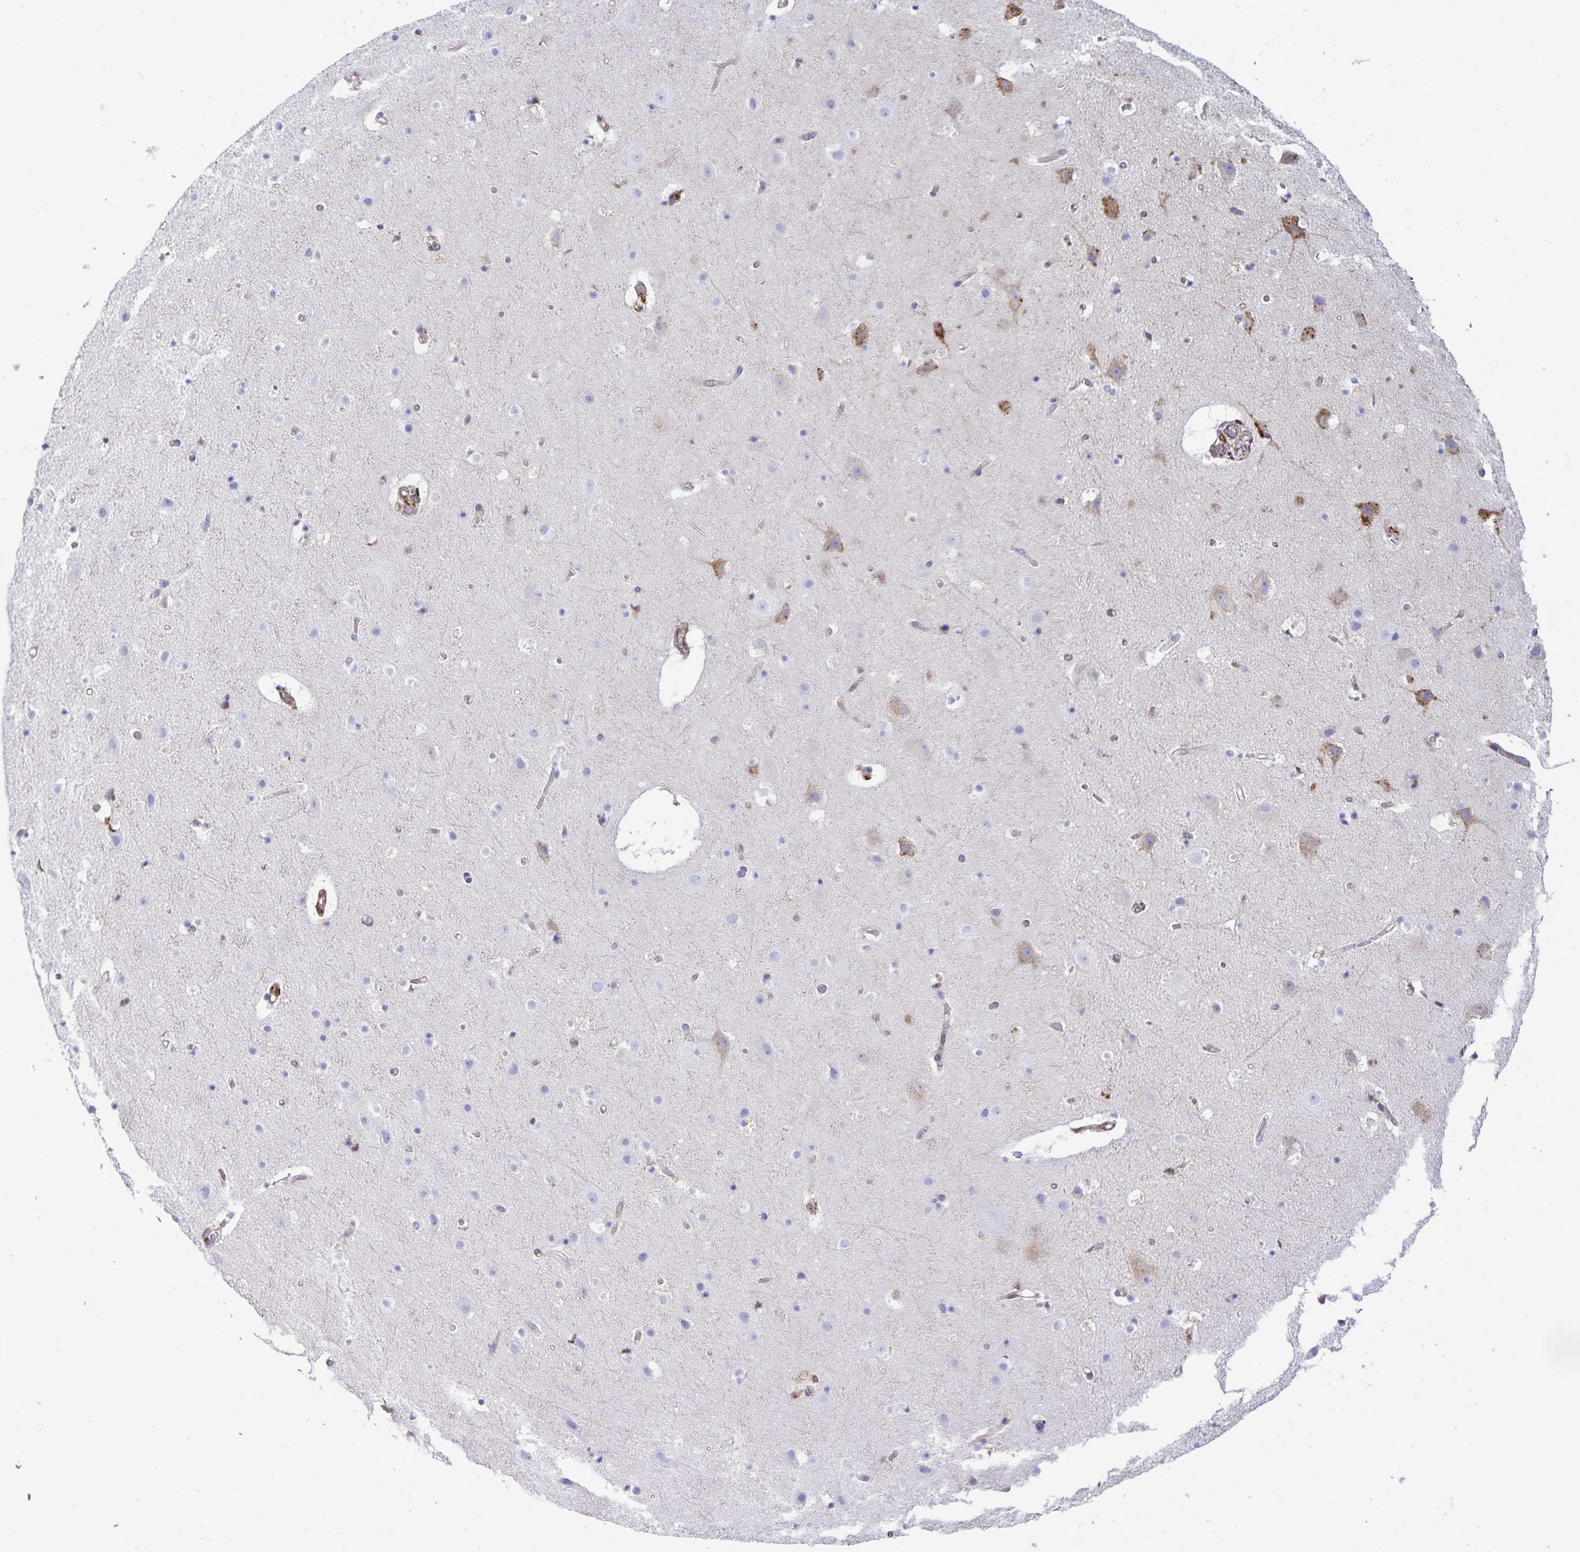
{"staining": {"intensity": "weak", "quantity": "25%-75%", "location": "cytoplasmic/membranous"}, "tissue": "cerebral cortex", "cell_type": "Endothelial cells", "image_type": "normal", "snomed": [{"axis": "morphology", "description": "Normal tissue, NOS"}, {"axis": "topography", "description": "Cerebral cortex"}], "caption": "A high-resolution micrograph shows IHC staining of unremarkable cerebral cortex, which reveals weak cytoplasmic/membranous positivity in approximately 25%-75% of endothelial cells.", "gene": "RCN1", "patient": {"sex": "female", "age": 42}}